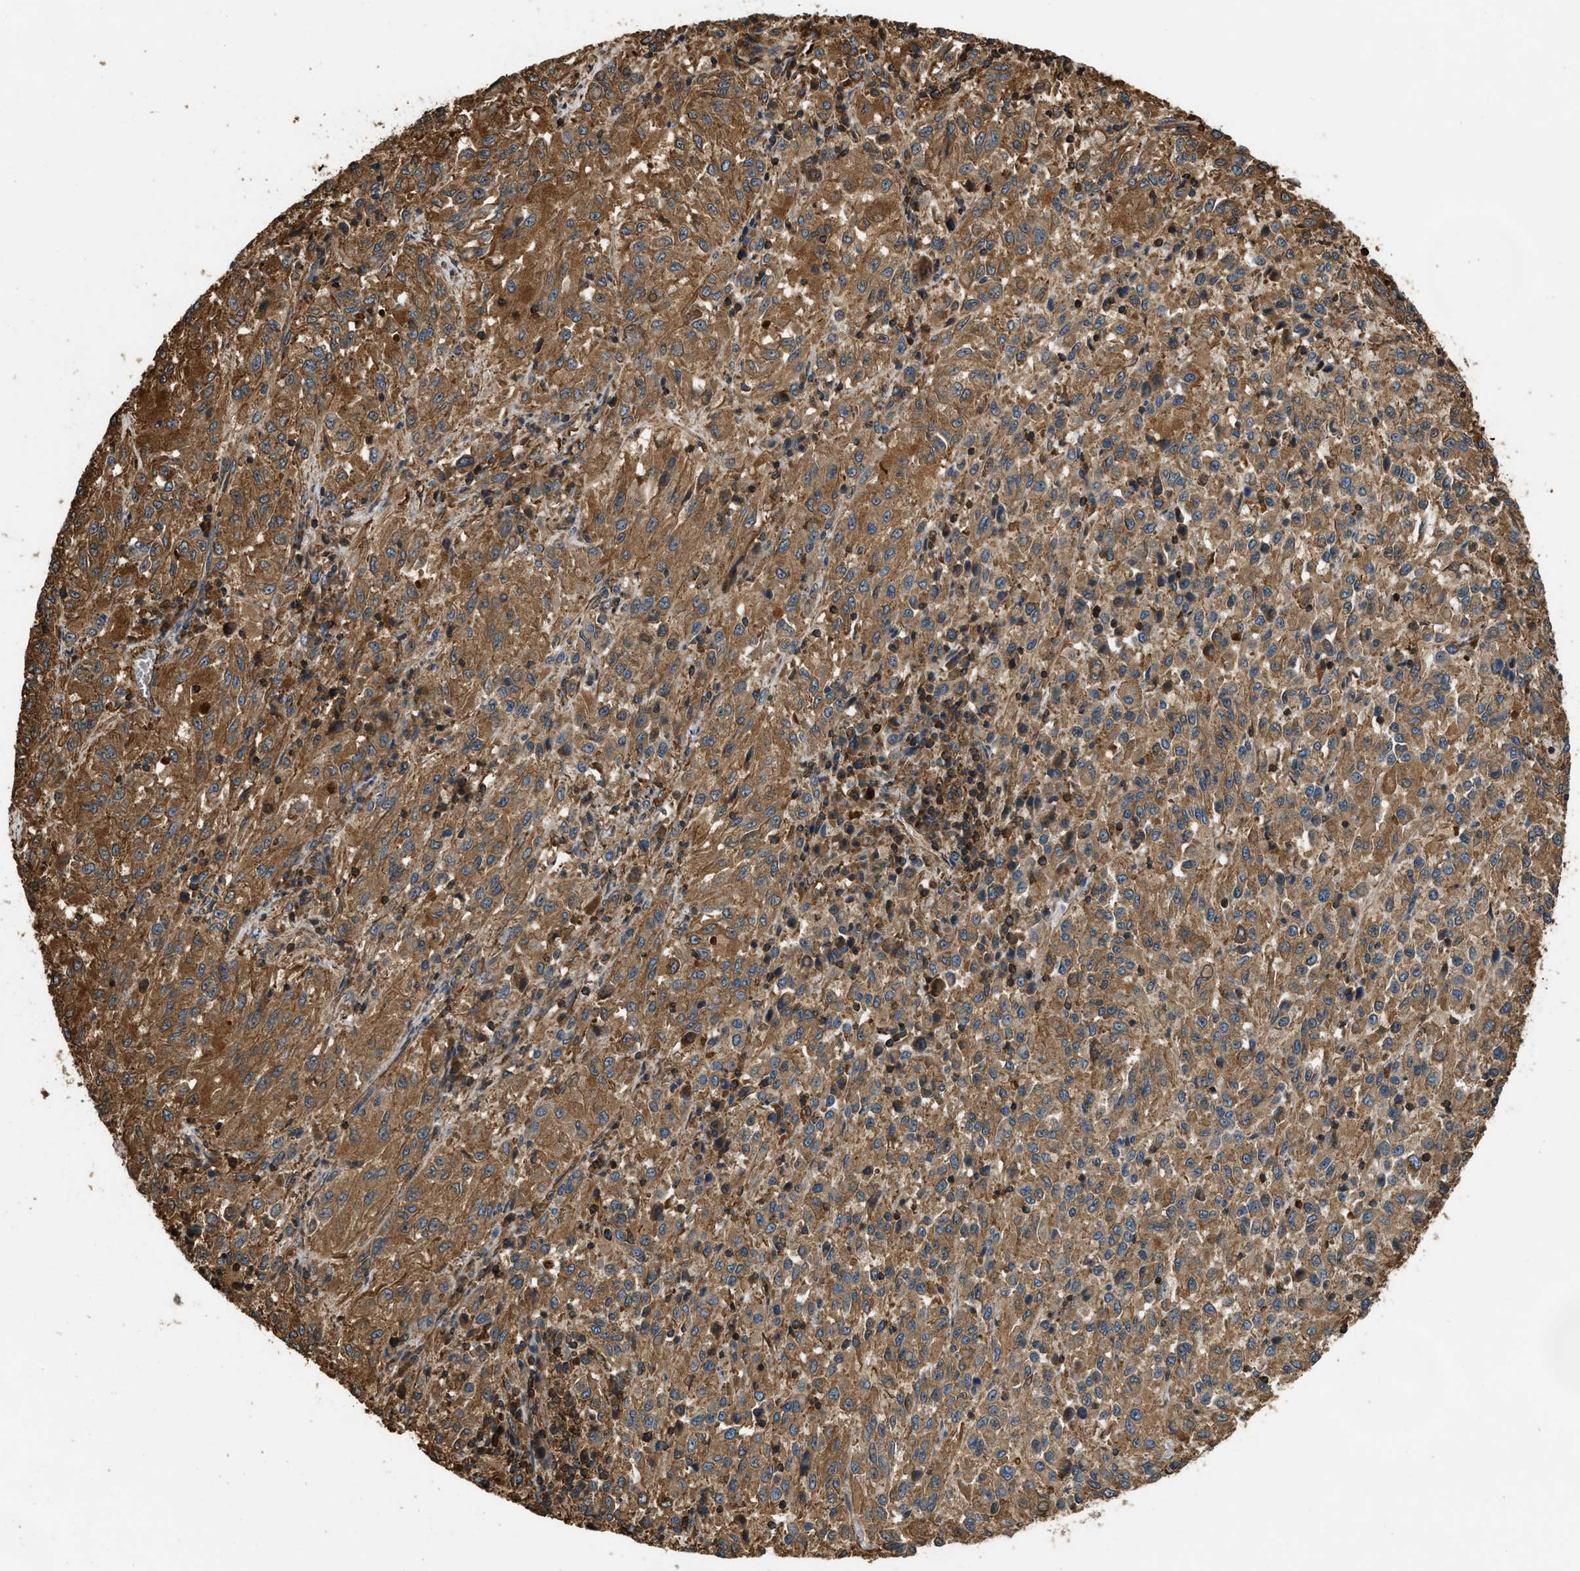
{"staining": {"intensity": "strong", "quantity": ">75%", "location": "cytoplasmic/membranous"}, "tissue": "melanoma", "cell_type": "Tumor cells", "image_type": "cancer", "snomed": [{"axis": "morphology", "description": "Malignant melanoma, Metastatic site"}, {"axis": "topography", "description": "Lung"}], "caption": "A brown stain shows strong cytoplasmic/membranous staining of a protein in malignant melanoma (metastatic site) tumor cells. The staining was performed using DAB to visualize the protein expression in brown, while the nuclei were stained in blue with hematoxylin (Magnification: 20x).", "gene": "YARS1", "patient": {"sex": "male", "age": 64}}